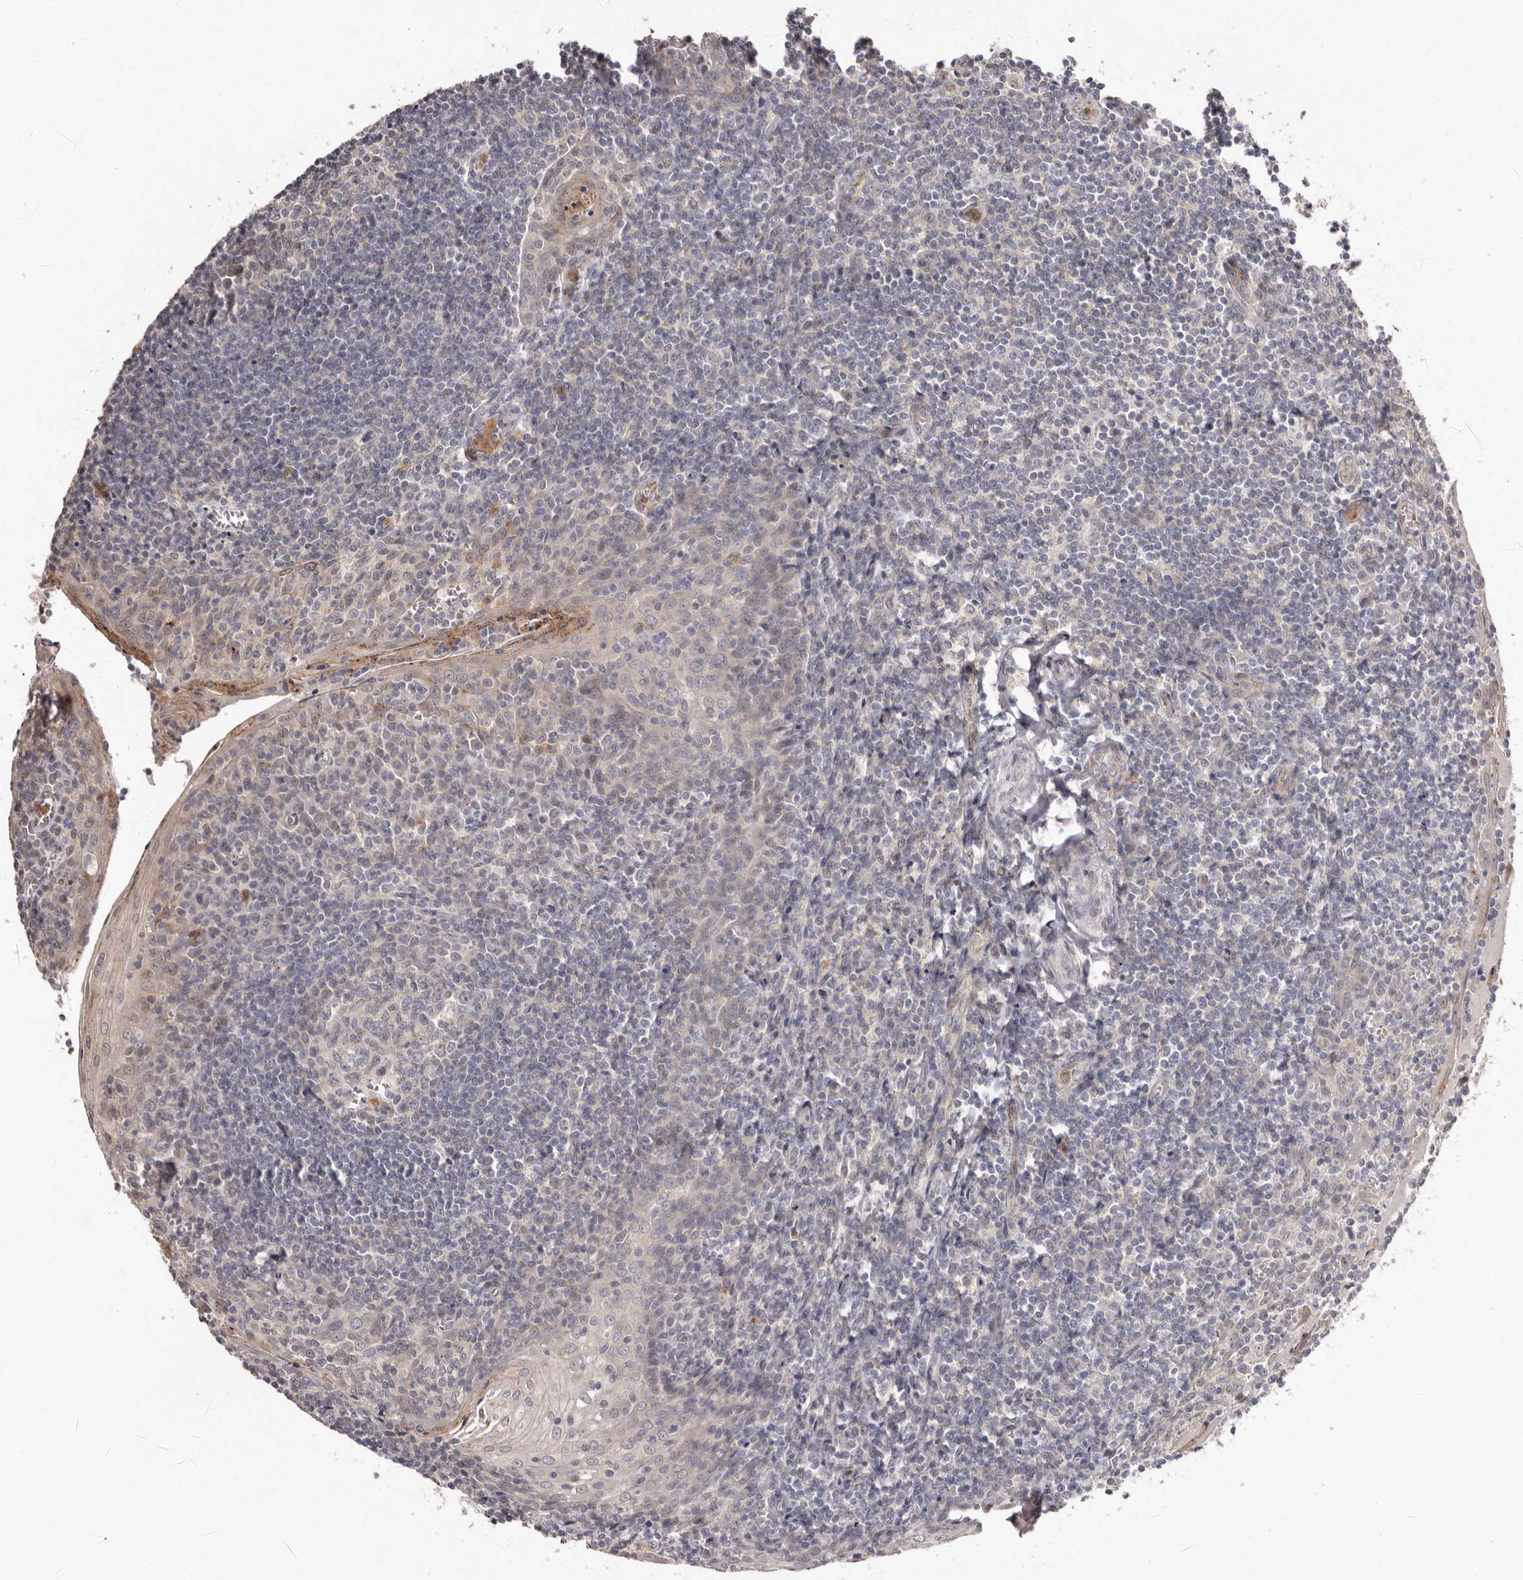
{"staining": {"intensity": "negative", "quantity": "none", "location": "none"}, "tissue": "tonsil", "cell_type": "Germinal center cells", "image_type": "normal", "snomed": [{"axis": "morphology", "description": "Normal tissue, NOS"}, {"axis": "topography", "description": "Tonsil"}], "caption": "This is a histopathology image of immunohistochemistry (IHC) staining of unremarkable tonsil, which shows no expression in germinal center cells.", "gene": "SULT1E1", "patient": {"sex": "male", "age": 27}}